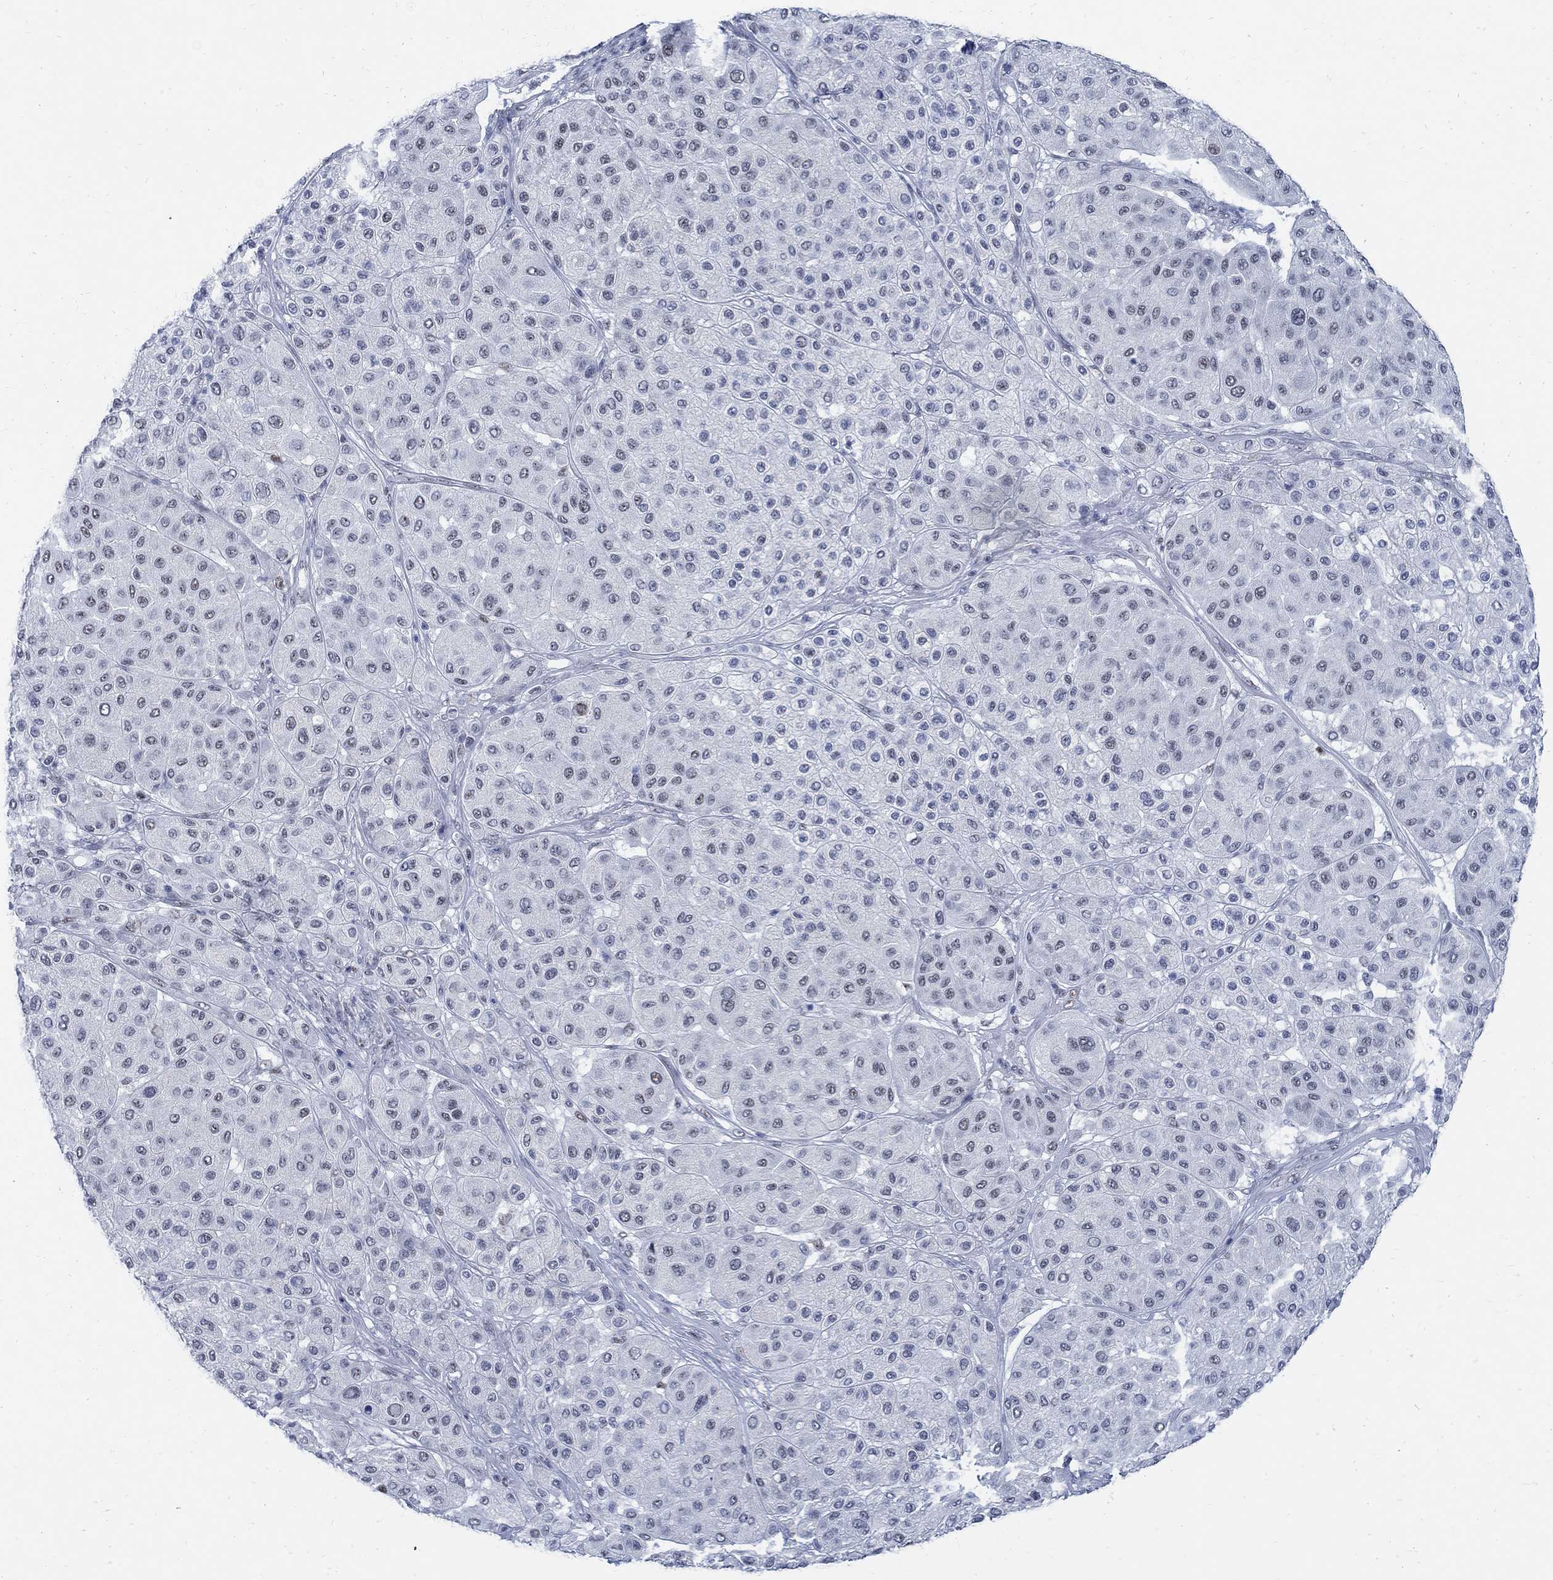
{"staining": {"intensity": "negative", "quantity": "none", "location": "none"}, "tissue": "melanoma", "cell_type": "Tumor cells", "image_type": "cancer", "snomed": [{"axis": "morphology", "description": "Malignant melanoma, Metastatic site"}, {"axis": "topography", "description": "Smooth muscle"}], "caption": "The image reveals no staining of tumor cells in malignant melanoma (metastatic site).", "gene": "DLK1", "patient": {"sex": "male", "age": 41}}